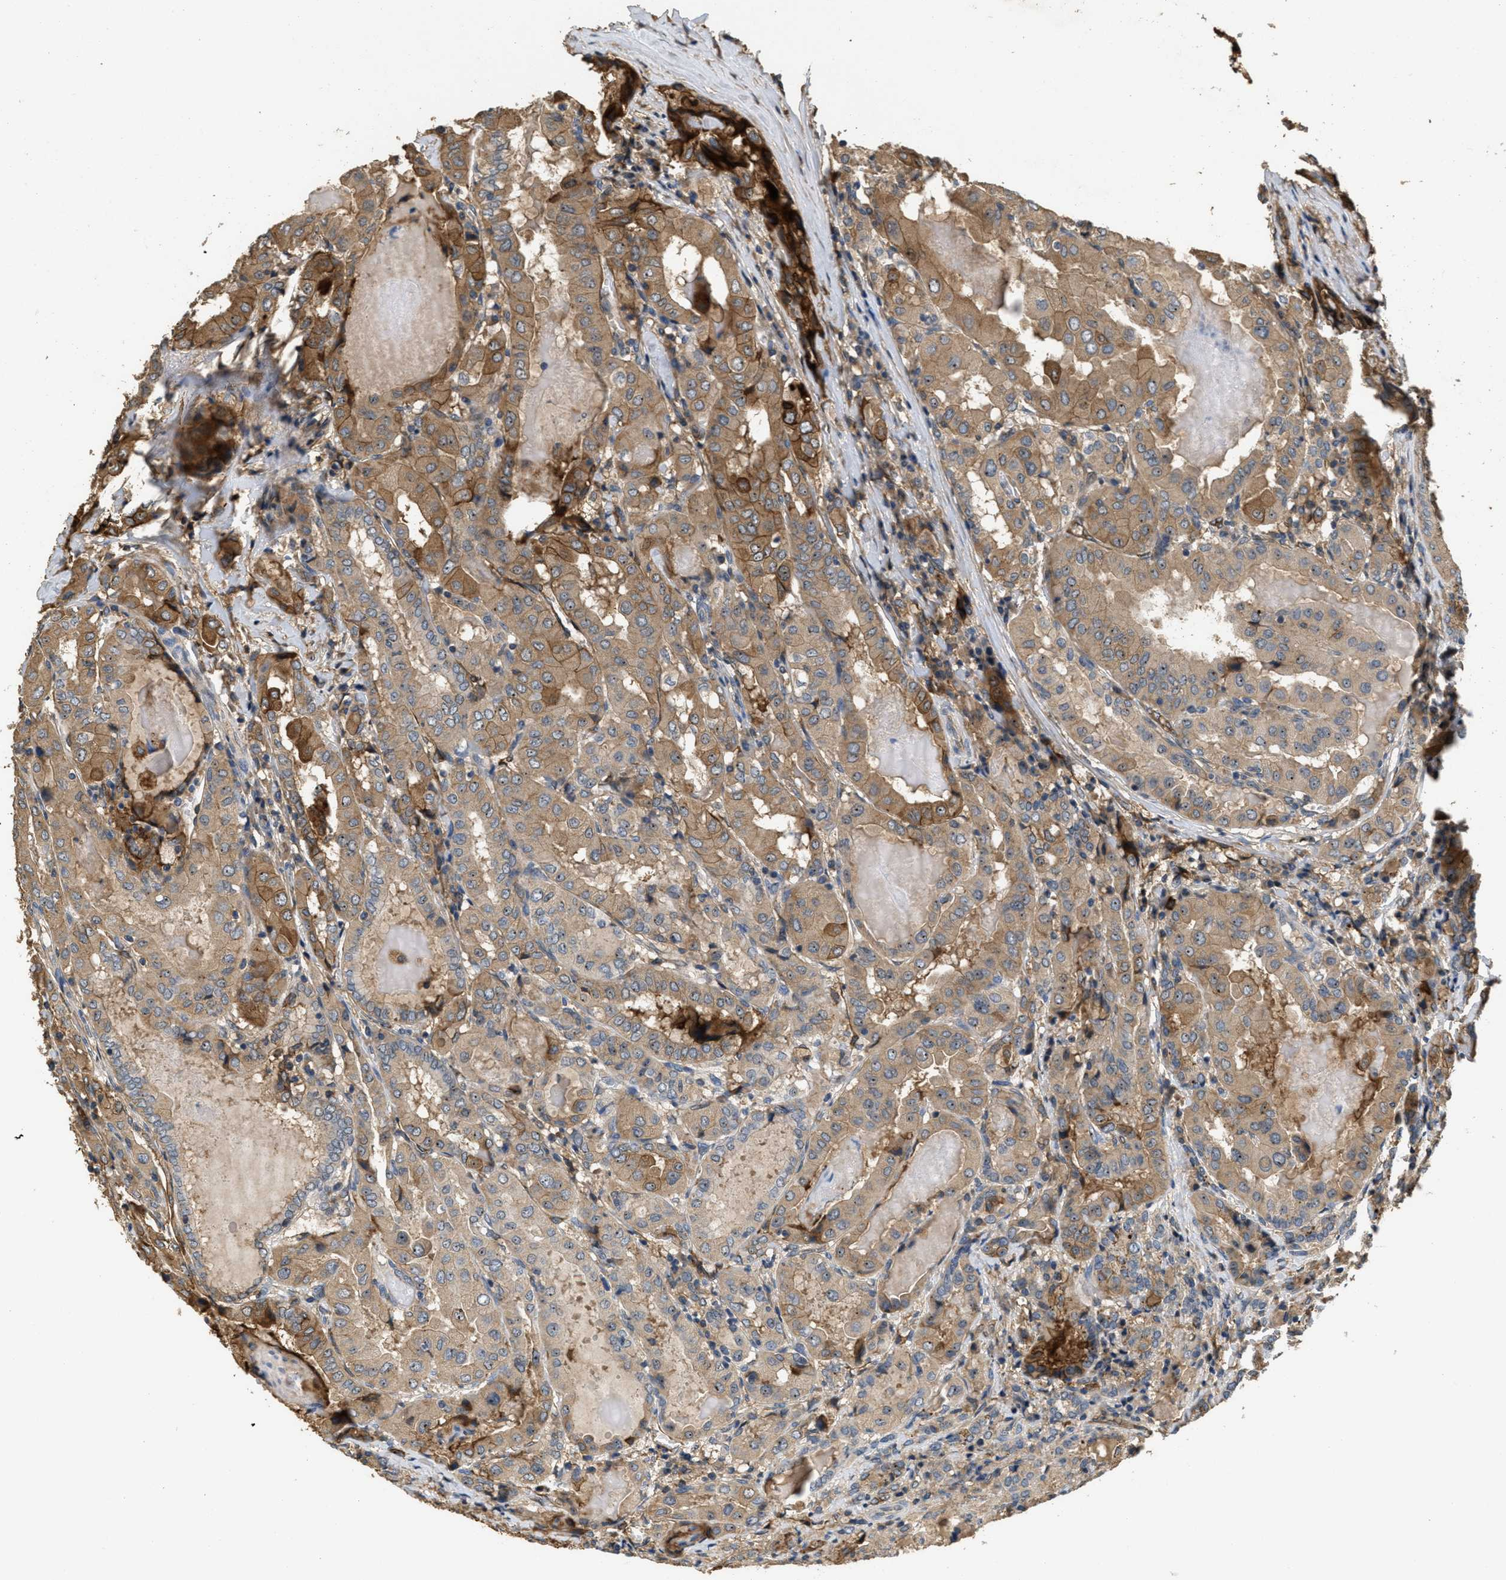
{"staining": {"intensity": "moderate", "quantity": ">75%", "location": "cytoplasmic/membranous"}, "tissue": "thyroid cancer", "cell_type": "Tumor cells", "image_type": "cancer", "snomed": [{"axis": "morphology", "description": "Papillary adenocarcinoma, NOS"}, {"axis": "topography", "description": "Thyroid gland"}], "caption": "This is a micrograph of immunohistochemistry (IHC) staining of thyroid cancer (papillary adenocarcinoma), which shows moderate expression in the cytoplasmic/membranous of tumor cells.", "gene": "OSMR", "patient": {"sex": "female", "age": 42}}